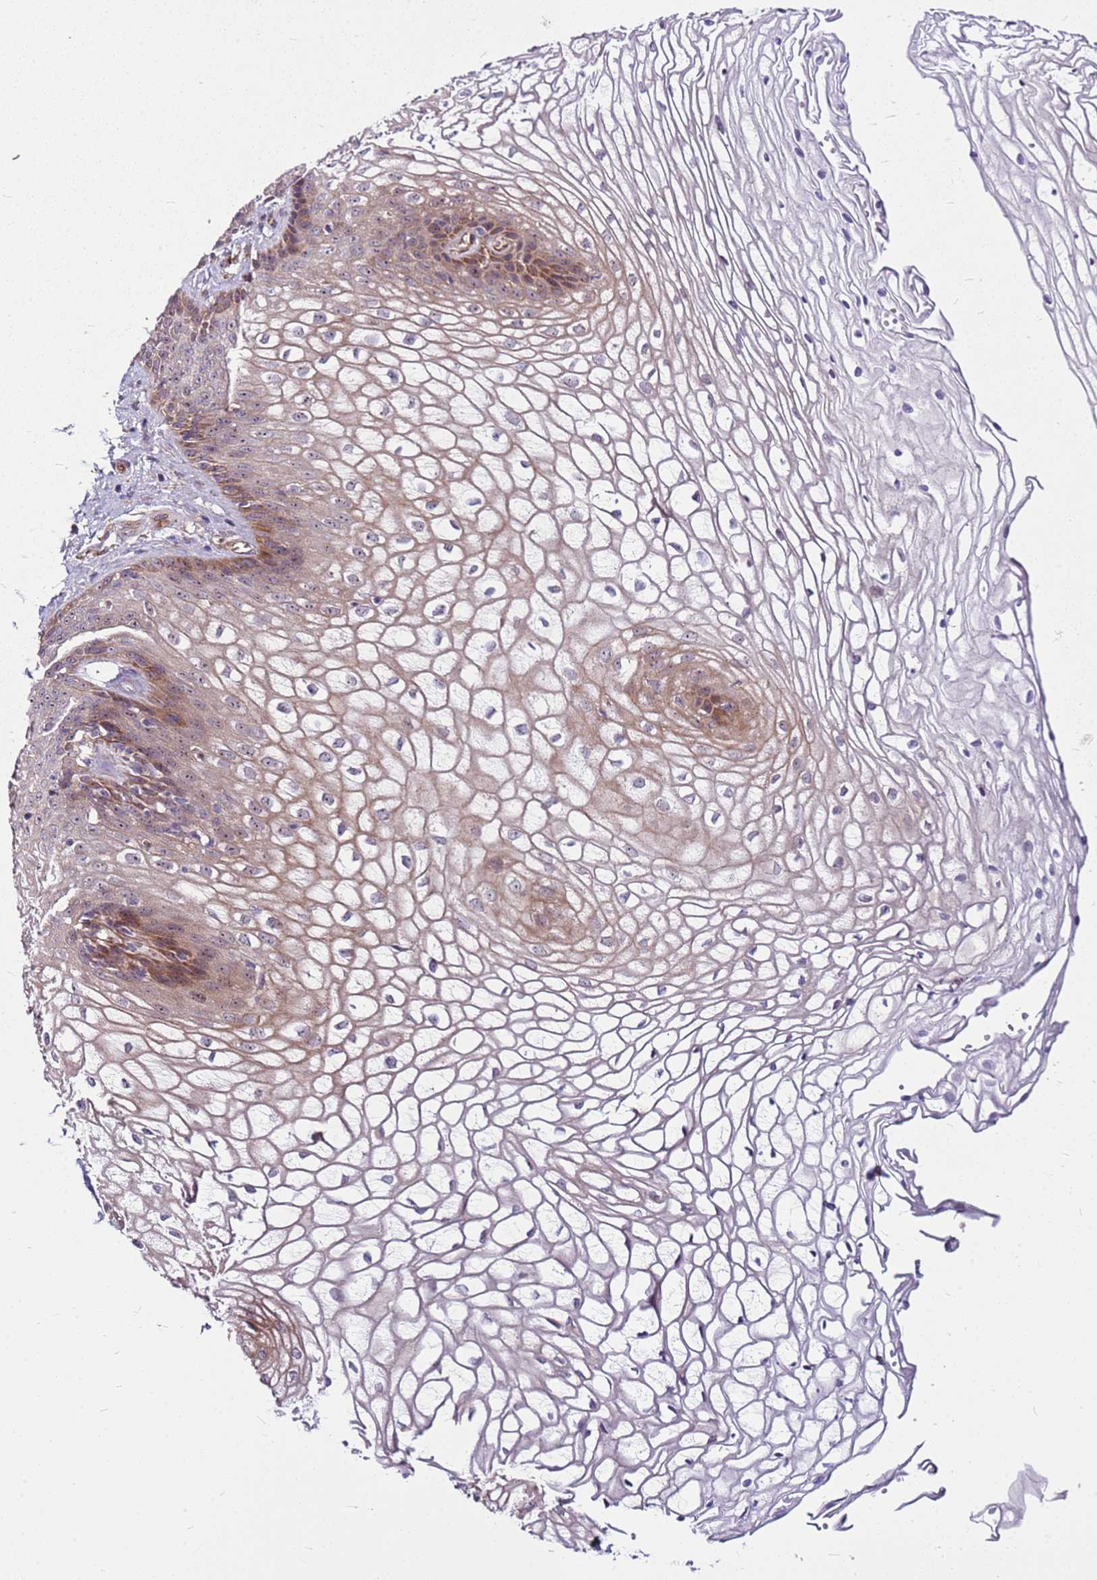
{"staining": {"intensity": "moderate", "quantity": "<25%", "location": "cytoplasmic/membranous,nuclear"}, "tissue": "vagina", "cell_type": "Squamous epithelial cells", "image_type": "normal", "snomed": [{"axis": "morphology", "description": "Normal tissue, NOS"}, {"axis": "topography", "description": "Vagina"}], "caption": "An image of human vagina stained for a protein displays moderate cytoplasmic/membranous,nuclear brown staining in squamous epithelial cells. The staining was performed using DAB (3,3'-diaminobenzidine), with brown indicating positive protein expression. Nuclei are stained blue with hematoxylin.", "gene": "TOPAZ1", "patient": {"sex": "female", "age": 34}}